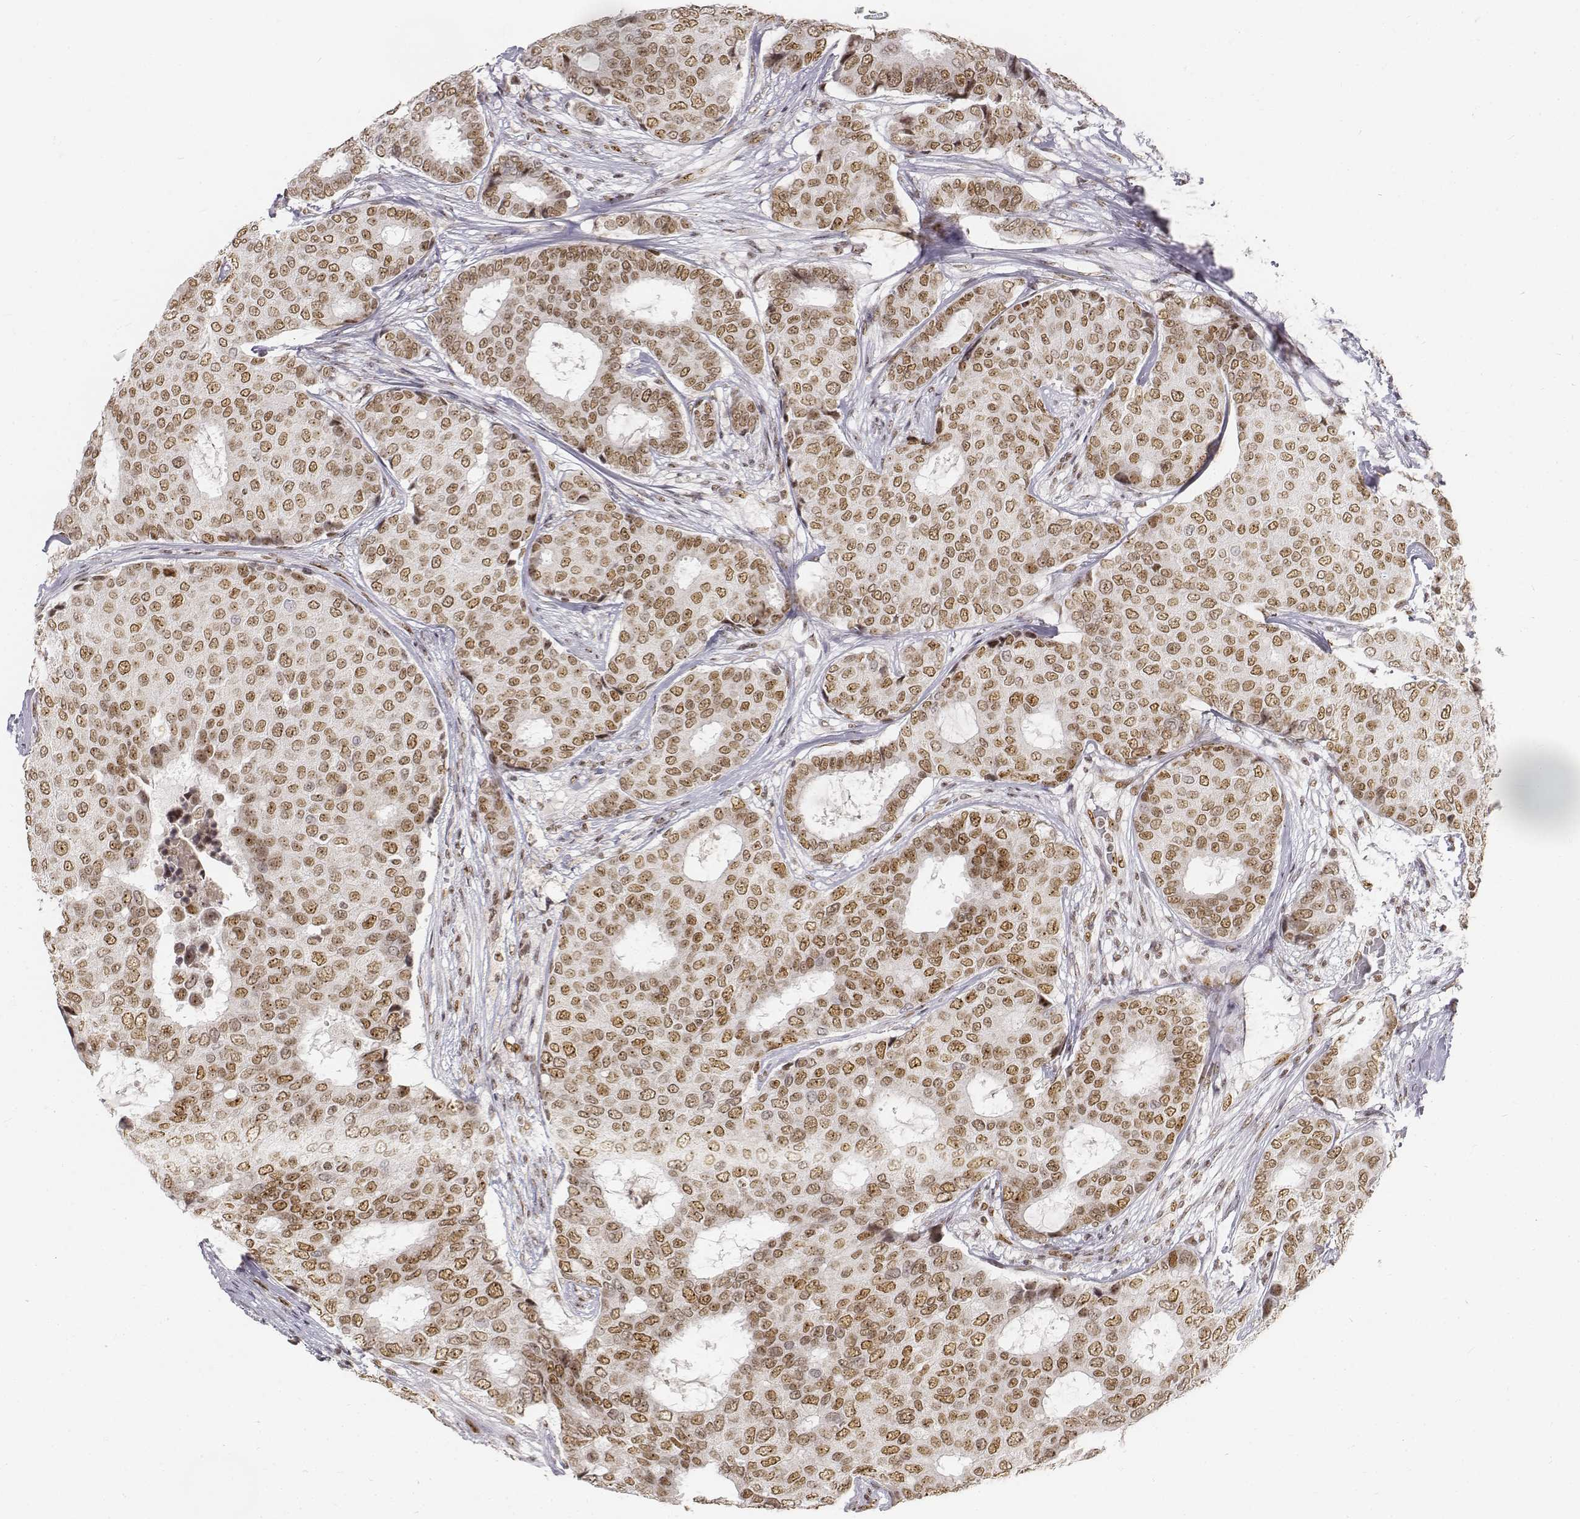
{"staining": {"intensity": "moderate", "quantity": ">75%", "location": "nuclear"}, "tissue": "breast cancer", "cell_type": "Tumor cells", "image_type": "cancer", "snomed": [{"axis": "morphology", "description": "Duct carcinoma"}, {"axis": "topography", "description": "Breast"}], "caption": "Immunohistochemical staining of breast cancer (invasive ductal carcinoma) displays moderate nuclear protein staining in about >75% of tumor cells. (Stains: DAB (3,3'-diaminobenzidine) in brown, nuclei in blue, Microscopy: brightfield microscopy at high magnification).", "gene": "PHF6", "patient": {"sex": "female", "age": 75}}